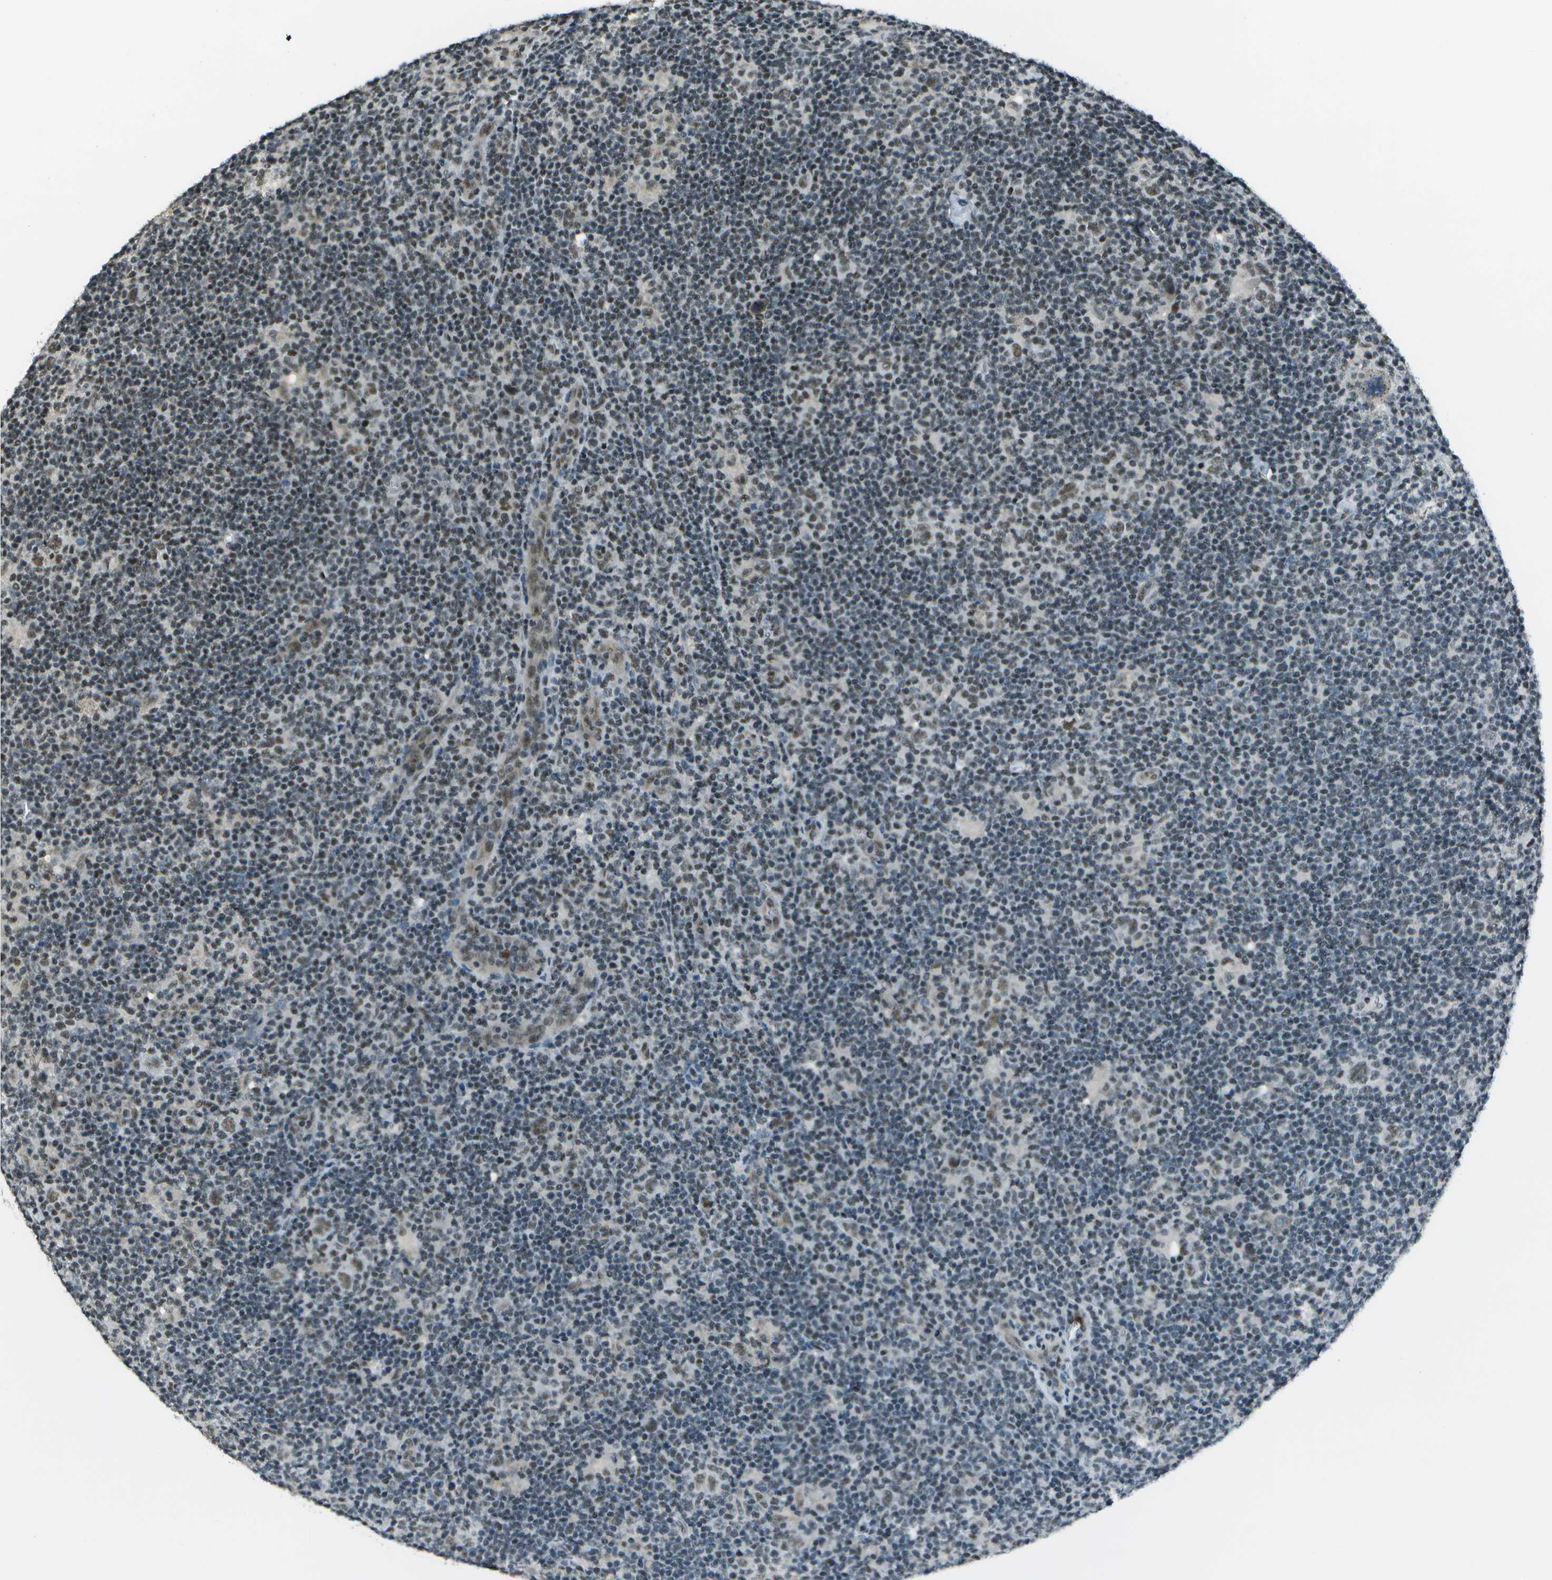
{"staining": {"intensity": "weak", "quantity": ">75%", "location": "nuclear"}, "tissue": "lymphoma", "cell_type": "Tumor cells", "image_type": "cancer", "snomed": [{"axis": "morphology", "description": "Hodgkin's disease, NOS"}, {"axis": "topography", "description": "Lymph node"}], "caption": "The image exhibits immunohistochemical staining of lymphoma. There is weak nuclear expression is seen in approximately >75% of tumor cells. (IHC, brightfield microscopy, high magnification).", "gene": "DEPDC1", "patient": {"sex": "female", "age": 57}}